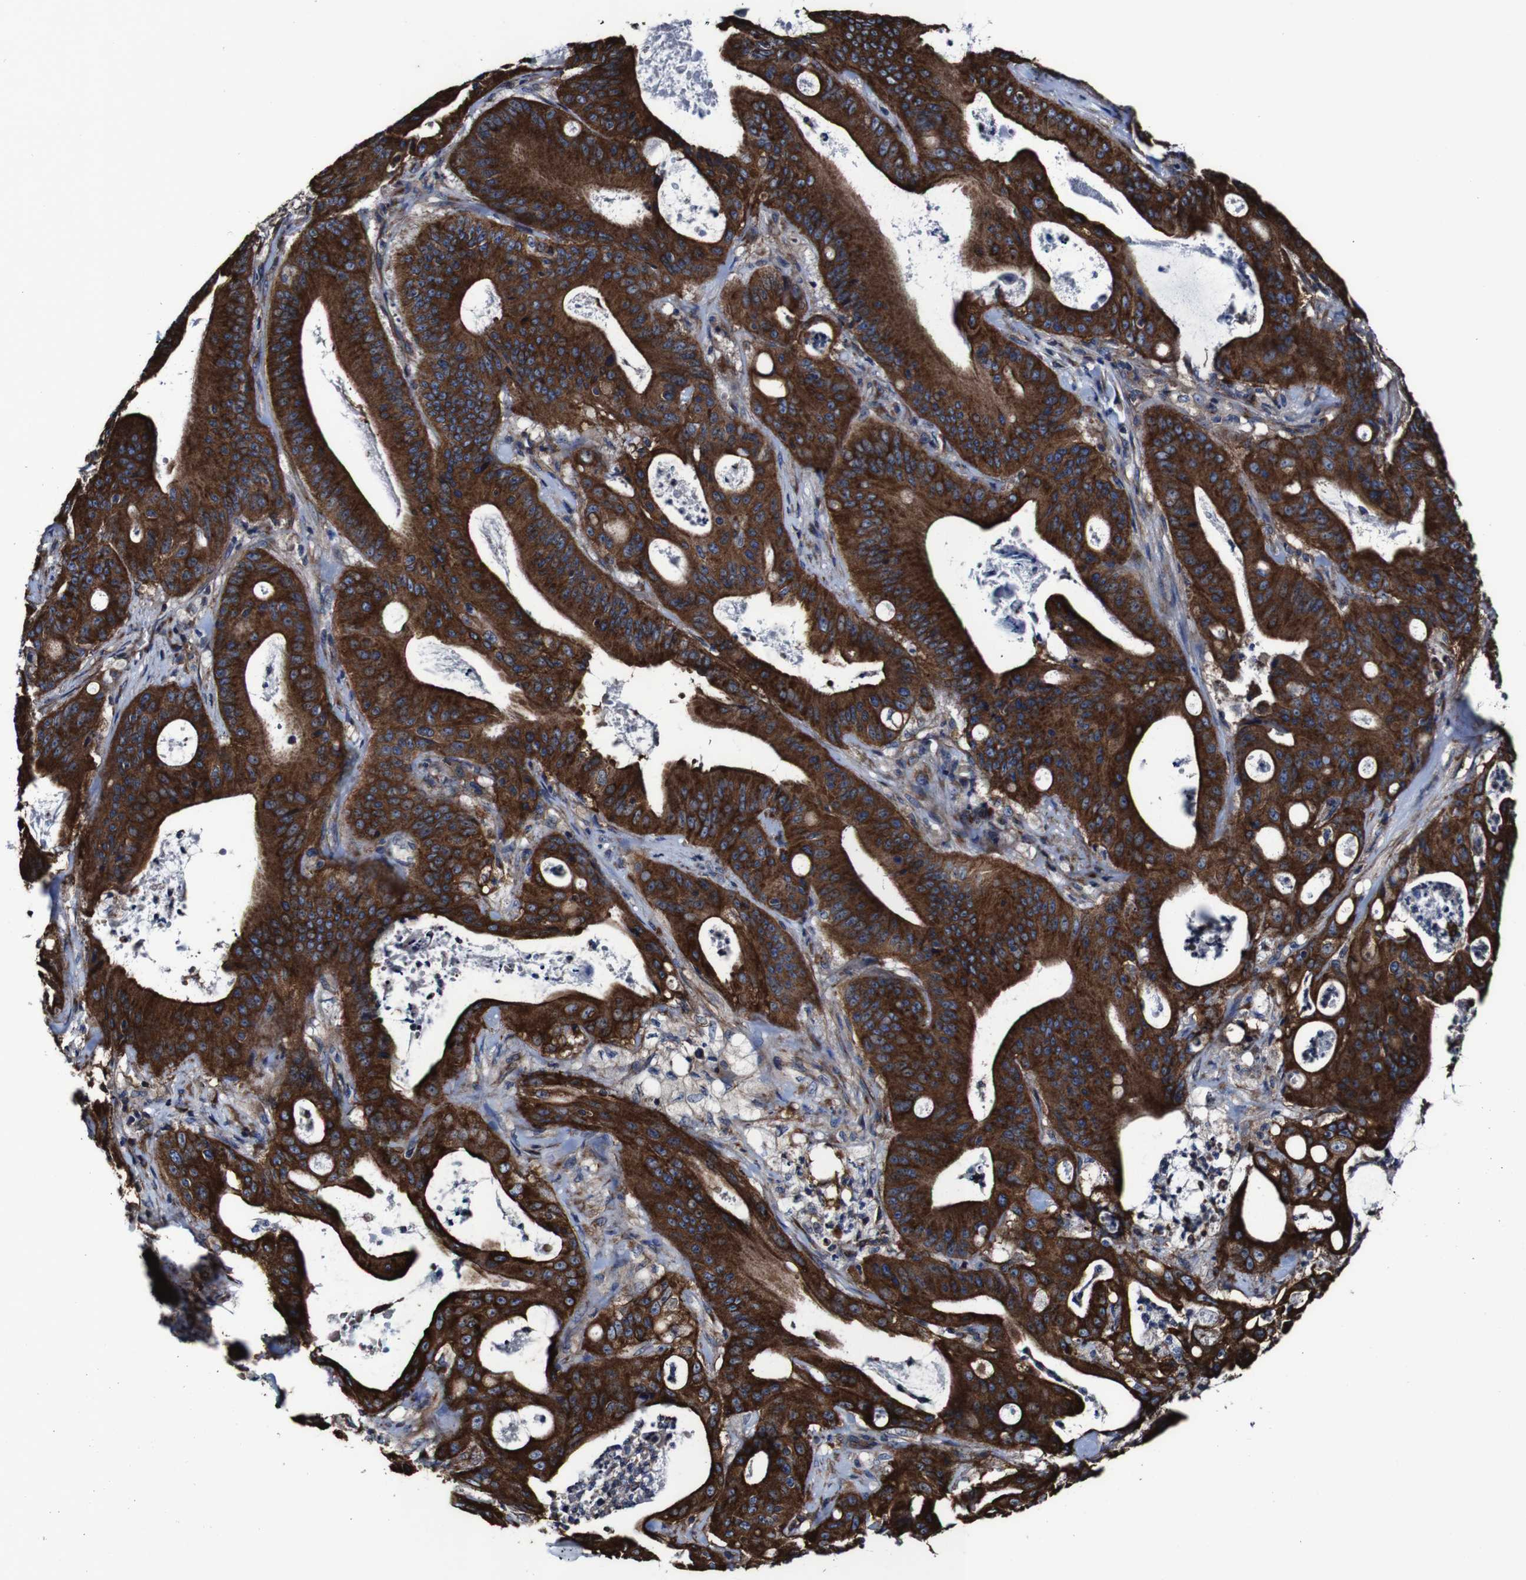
{"staining": {"intensity": "strong", "quantity": ">75%", "location": "cytoplasmic/membranous"}, "tissue": "pancreatic cancer", "cell_type": "Tumor cells", "image_type": "cancer", "snomed": [{"axis": "morphology", "description": "Normal tissue, NOS"}, {"axis": "topography", "description": "Lymph node"}], "caption": "Tumor cells demonstrate strong cytoplasmic/membranous staining in about >75% of cells in pancreatic cancer.", "gene": "CSF1R", "patient": {"sex": "male", "age": 62}}